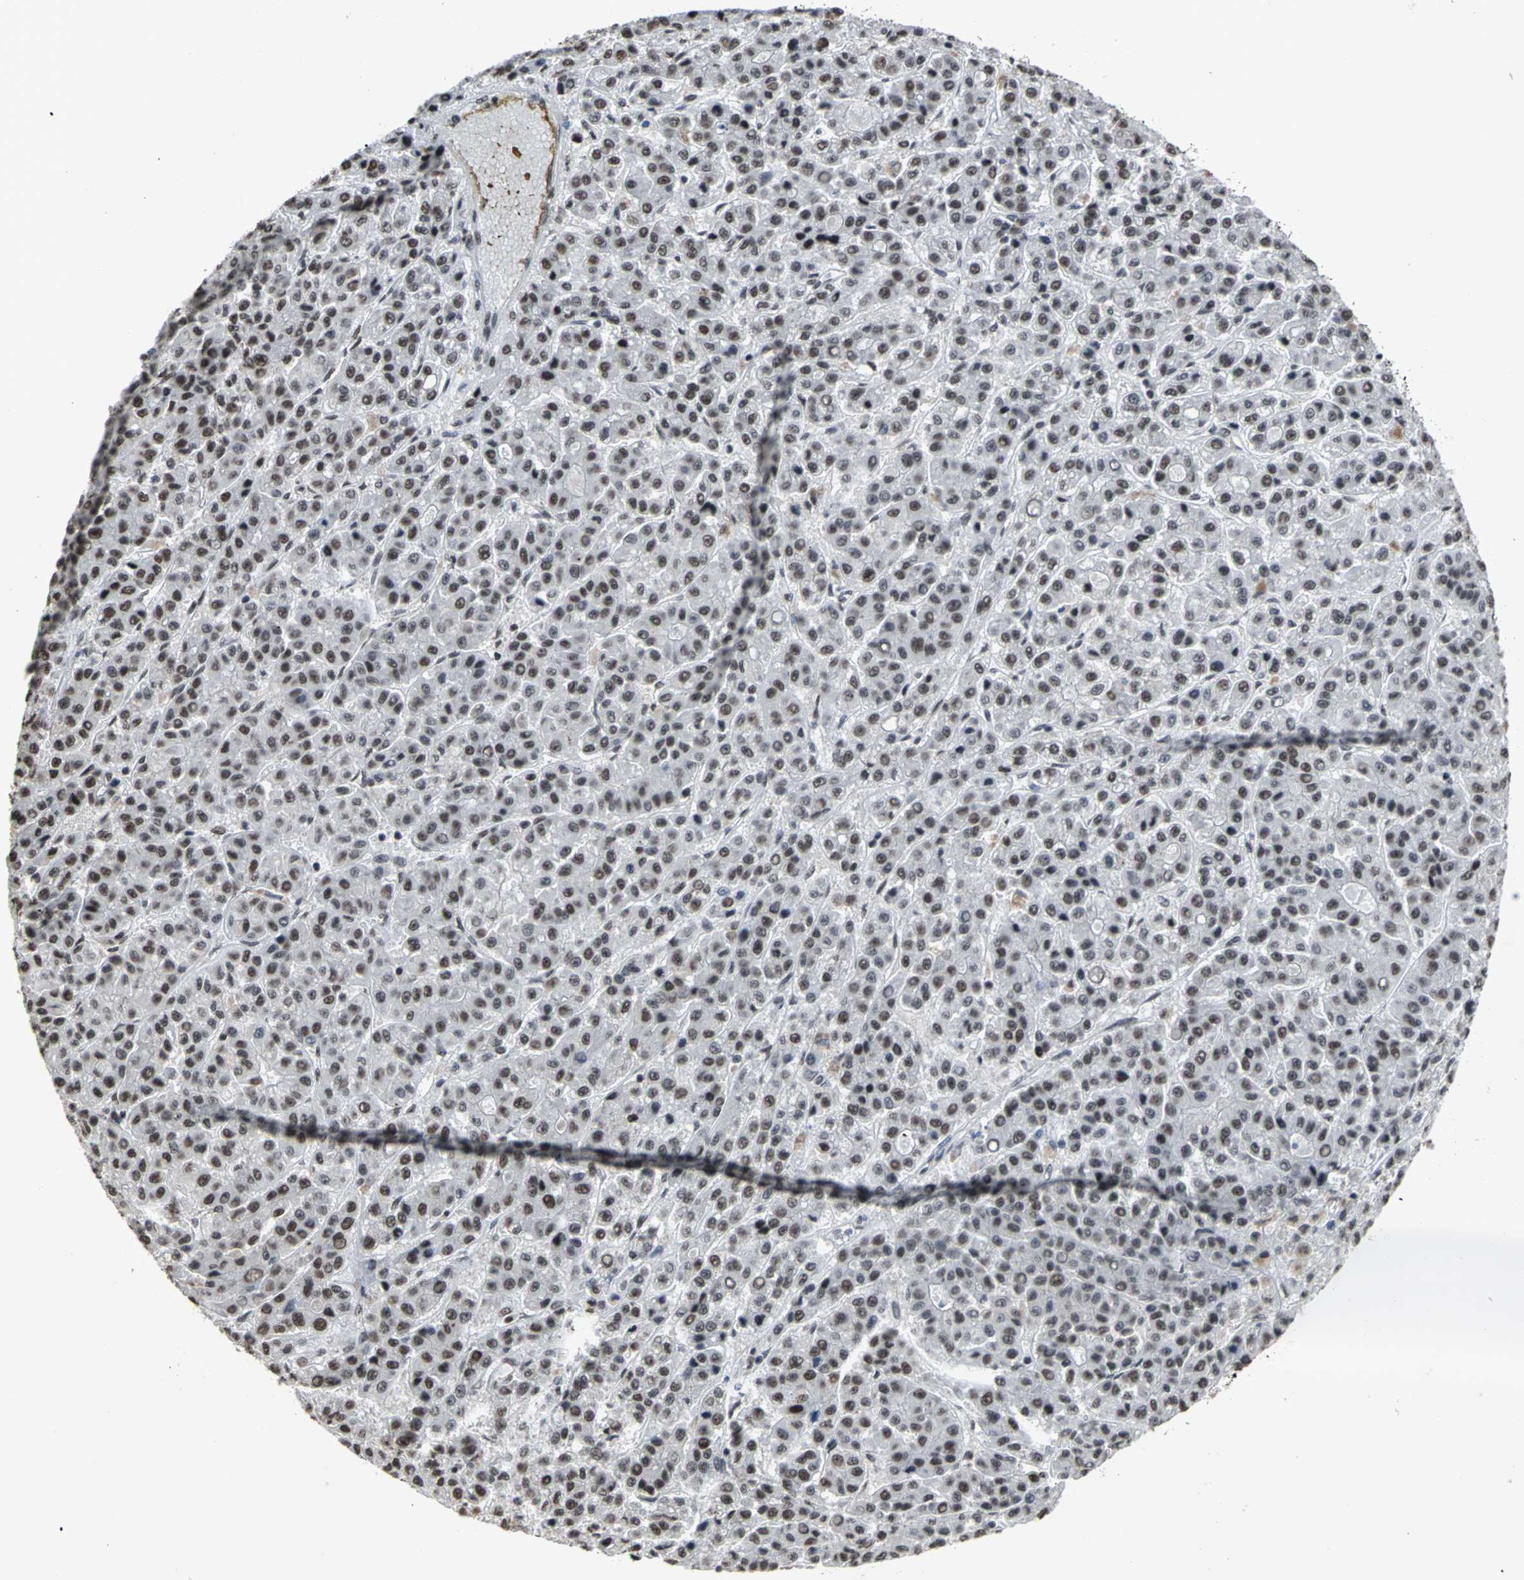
{"staining": {"intensity": "strong", "quantity": ">75%", "location": "nuclear"}, "tissue": "liver cancer", "cell_type": "Tumor cells", "image_type": "cancer", "snomed": [{"axis": "morphology", "description": "Carcinoma, Hepatocellular, NOS"}, {"axis": "topography", "description": "Liver"}], "caption": "Protein staining of hepatocellular carcinoma (liver) tissue reveals strong nuclear staining in about >75% of tumor cells.", "gene": "CCDC88C", "patient": {"sex": "male", "age": 70}}